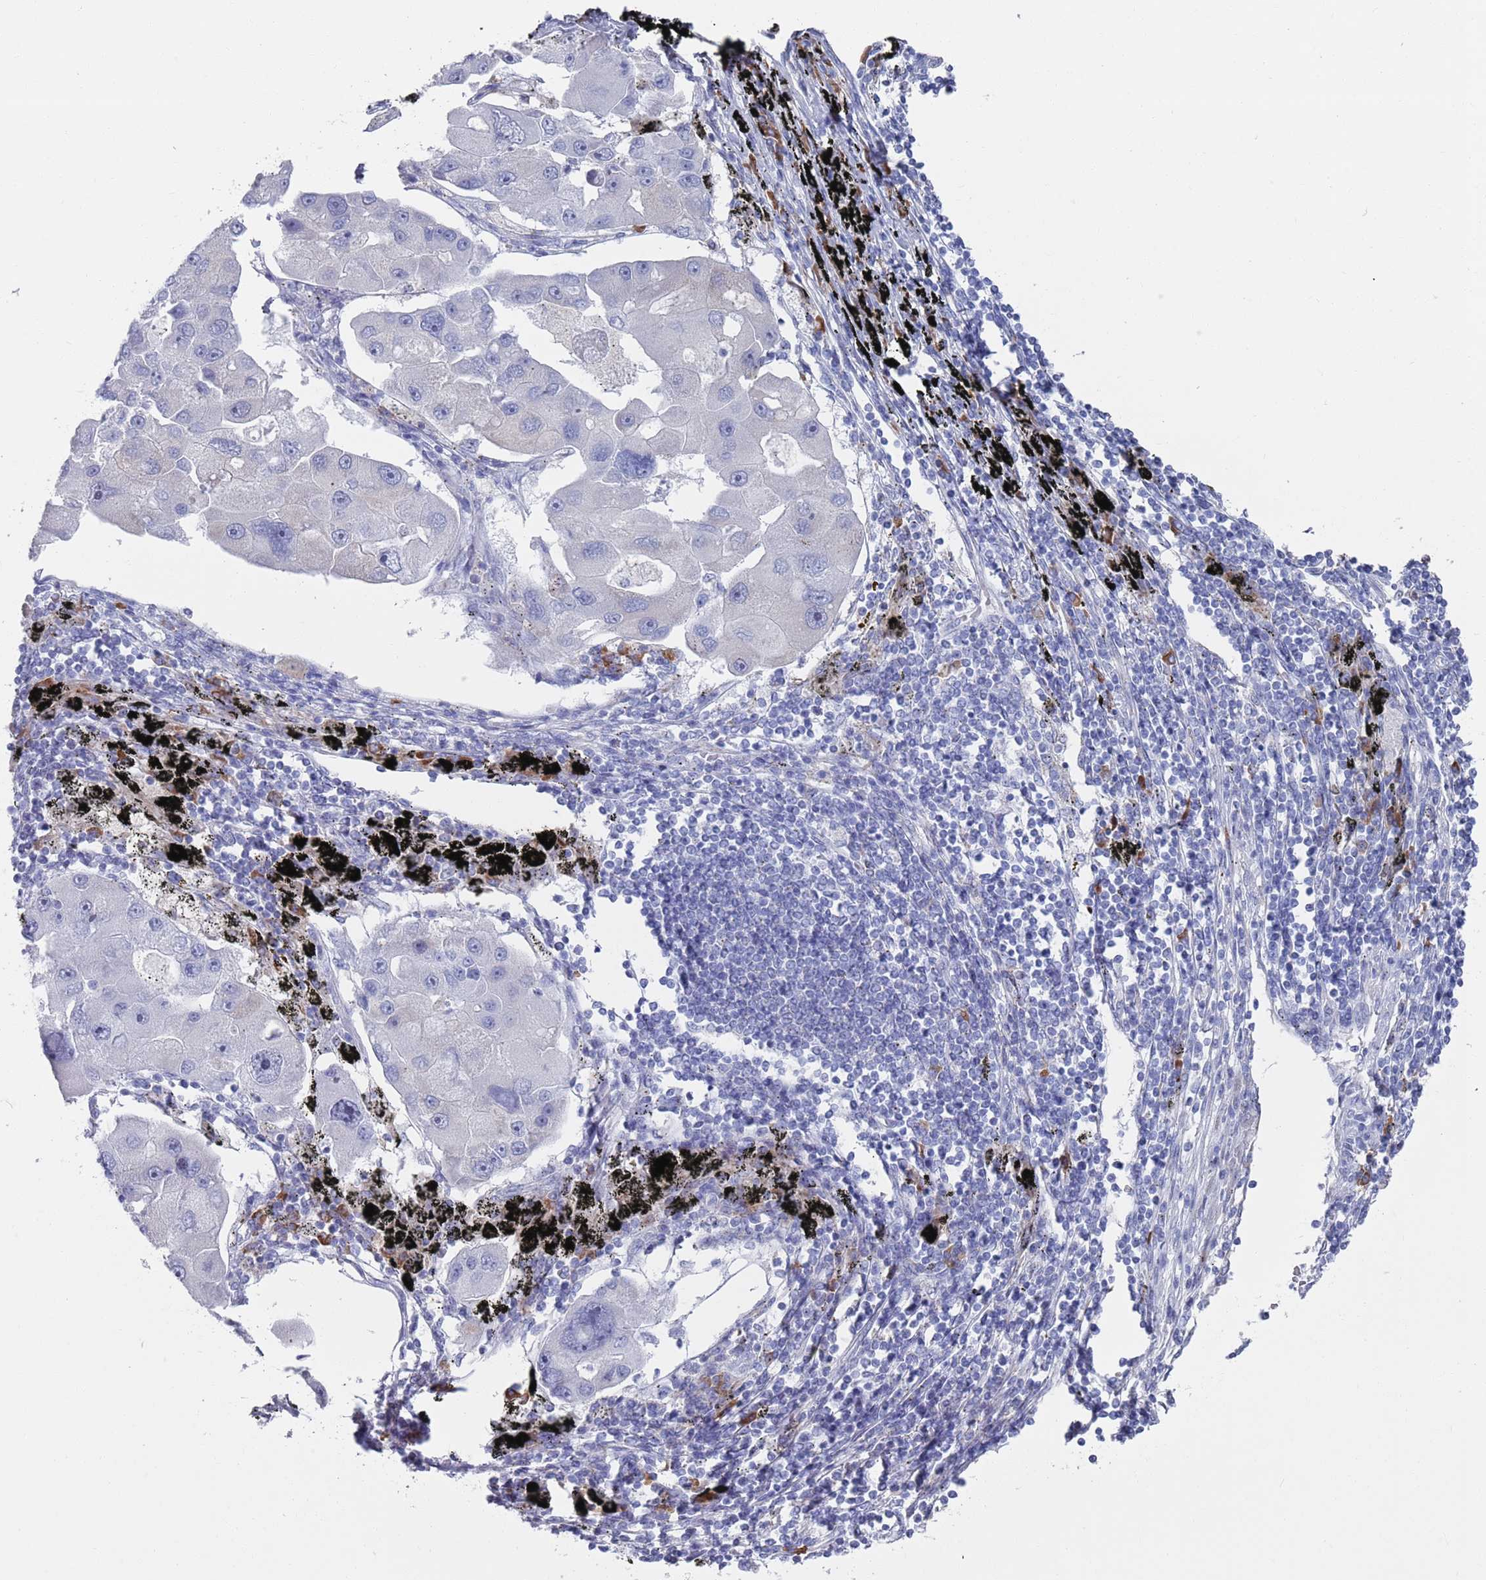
{"staining": {"intensity": "negative", "quantity": "none", "location": "none"}, "tissue": "lung cancer", "cell_type": "Tumor cells", "image_type": "cancer", "snomed": [{"axis": "morphology", "description": "Adenocarcinoma, NOS"}, {"axis": "topography", "description": "Lung"}], "caption": "The histopathology image reveals no significant staining in tumor cells of lung cancer (adenocarcinoma).", "gene": "MAT1A", "patient": {"sex": "female", "age": 54}}